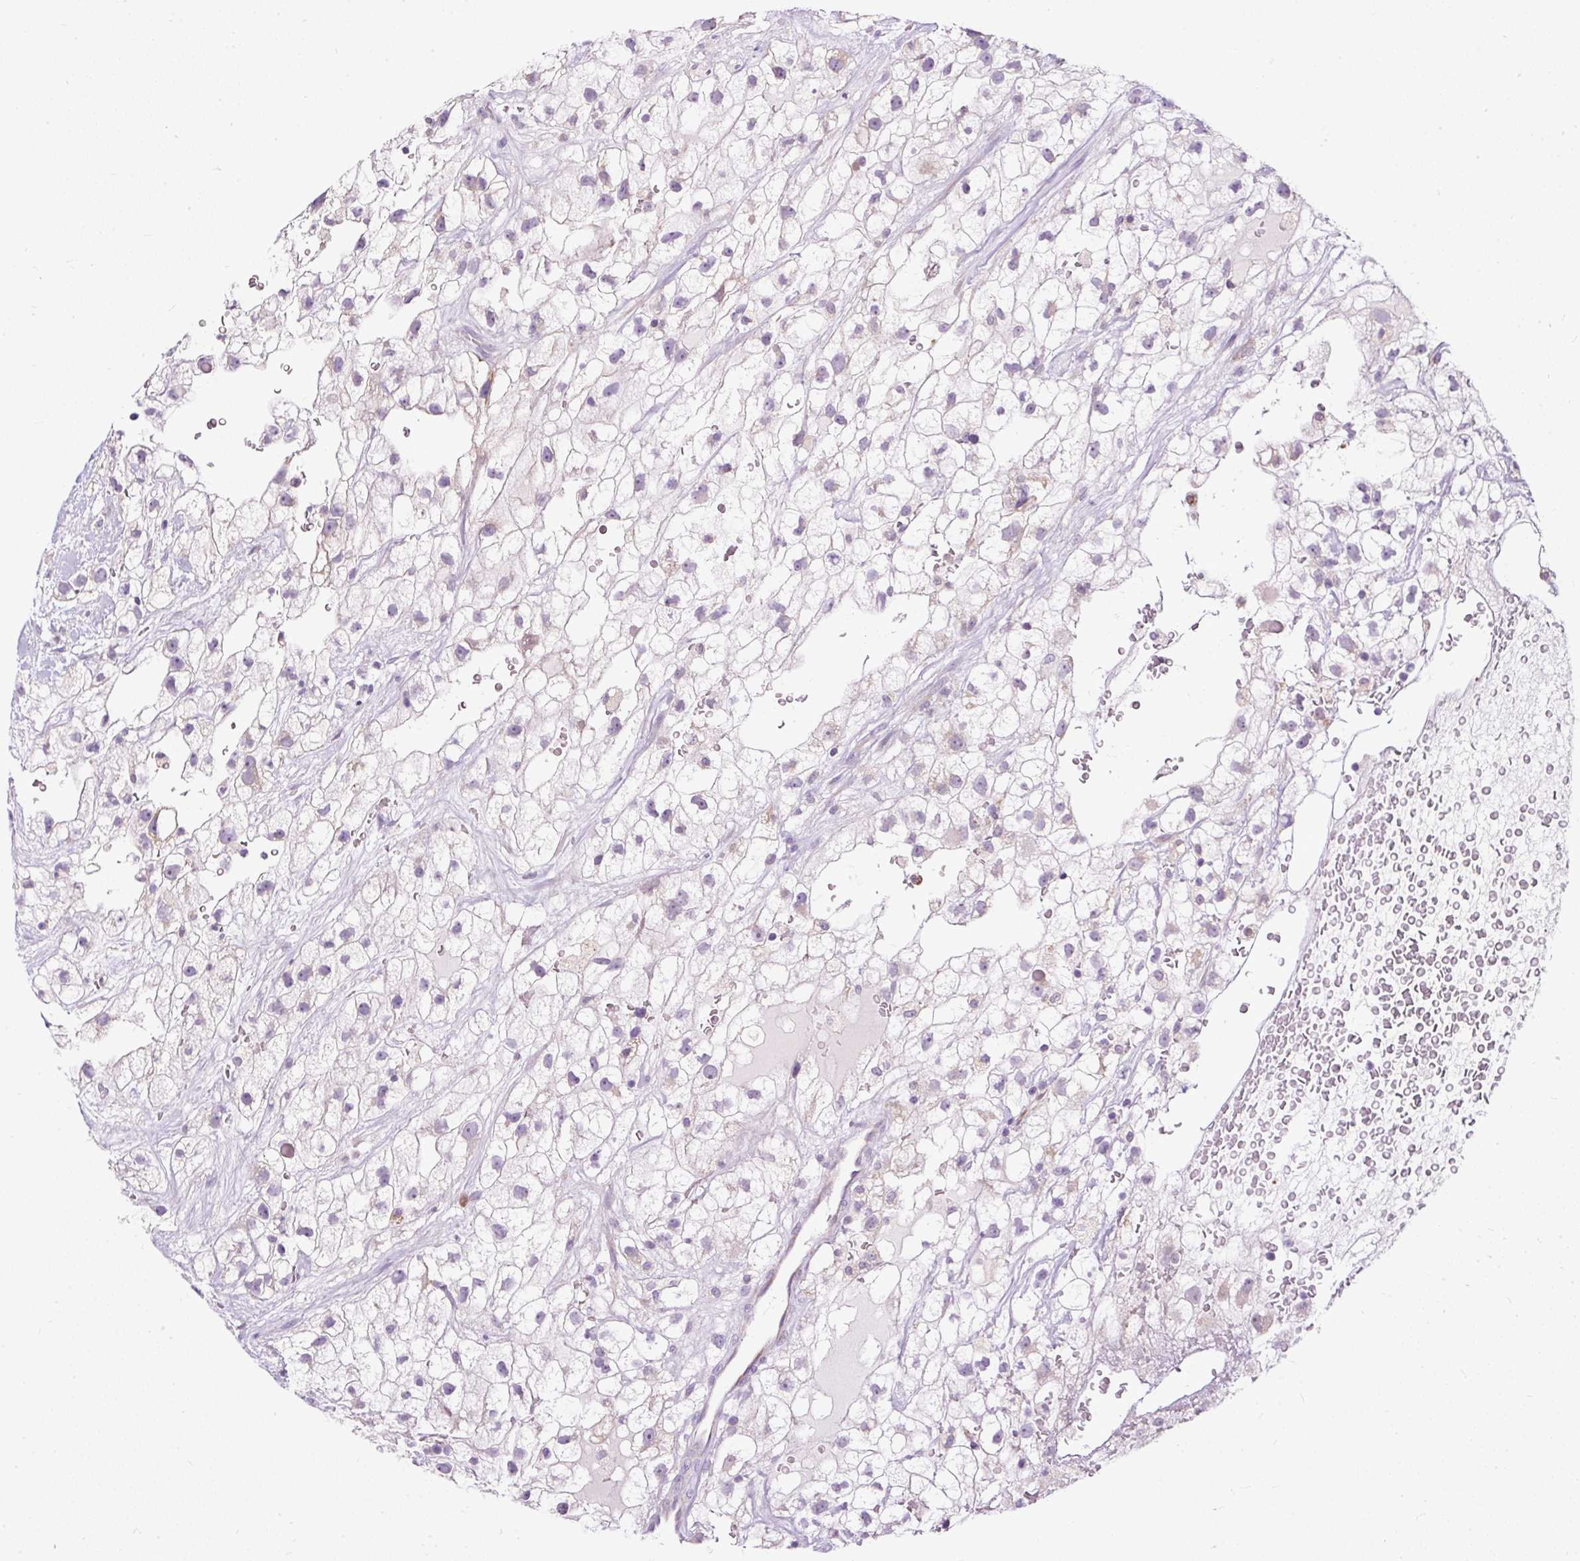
{"staining": {"intensity": "negative", "quantity": "none", "location": "none"}, "tissue": "renal cancer", "cell_type": "Tumor cells", "image_type": "cancer", "snomed": [{"axis": "morphology", "description": "Adenocarcinoma, NOS"}, {"axis": "topography", "description": "Kidney"}], "caption": "Tumor cells show no significant expression in renal adenocarcinoma. (DAB immunohistochemistry (IHC) with hematoxylin counter stain).", "gene": "FMC1", "patient": {"sex": "male", "age": 59}}